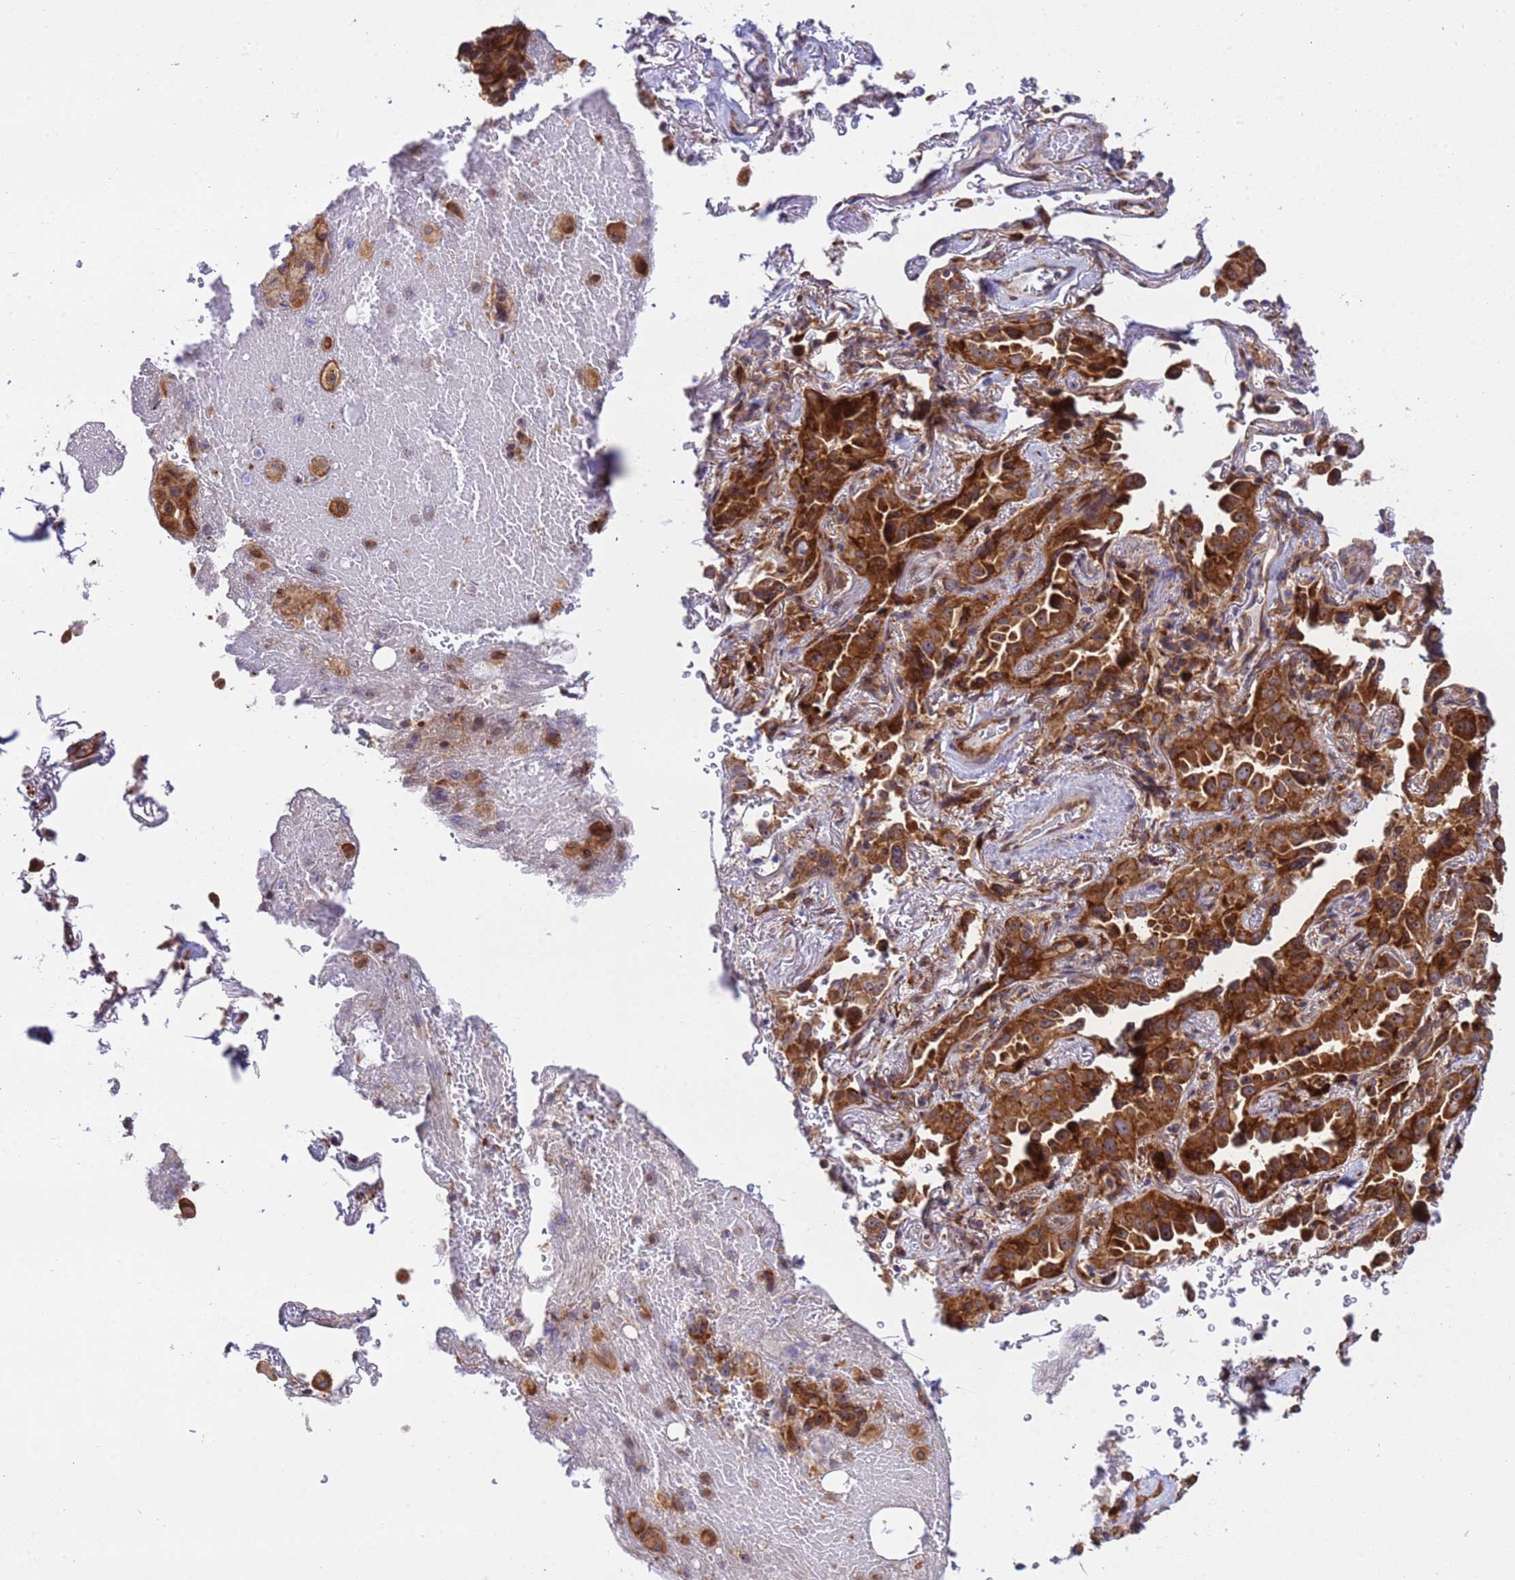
{"staining": {"intensity": "strong", "quantity": ">75%", "location": "cytoplasmic/membranous"}, "tissue": "lung cancer", "cell_type": "Tumor cells", "image_type": "cancer", "snomed": [{"axis": "morphology", "description": "Adenocarcinoma, NOS"}, {"axis": "topography", "description": "Lung"}], "caption": "DAB immunohistochemical staining of lung cancer reveals strong cytoplasmic/membranous protein positivity in about >75% of tumor cells. (DAB (3,3'-diaminobenzidine) = brown stain, brightfield microscopy at high magnification).", "gene": "RPL36", "patient": {"sex": "female", "age": 69}}